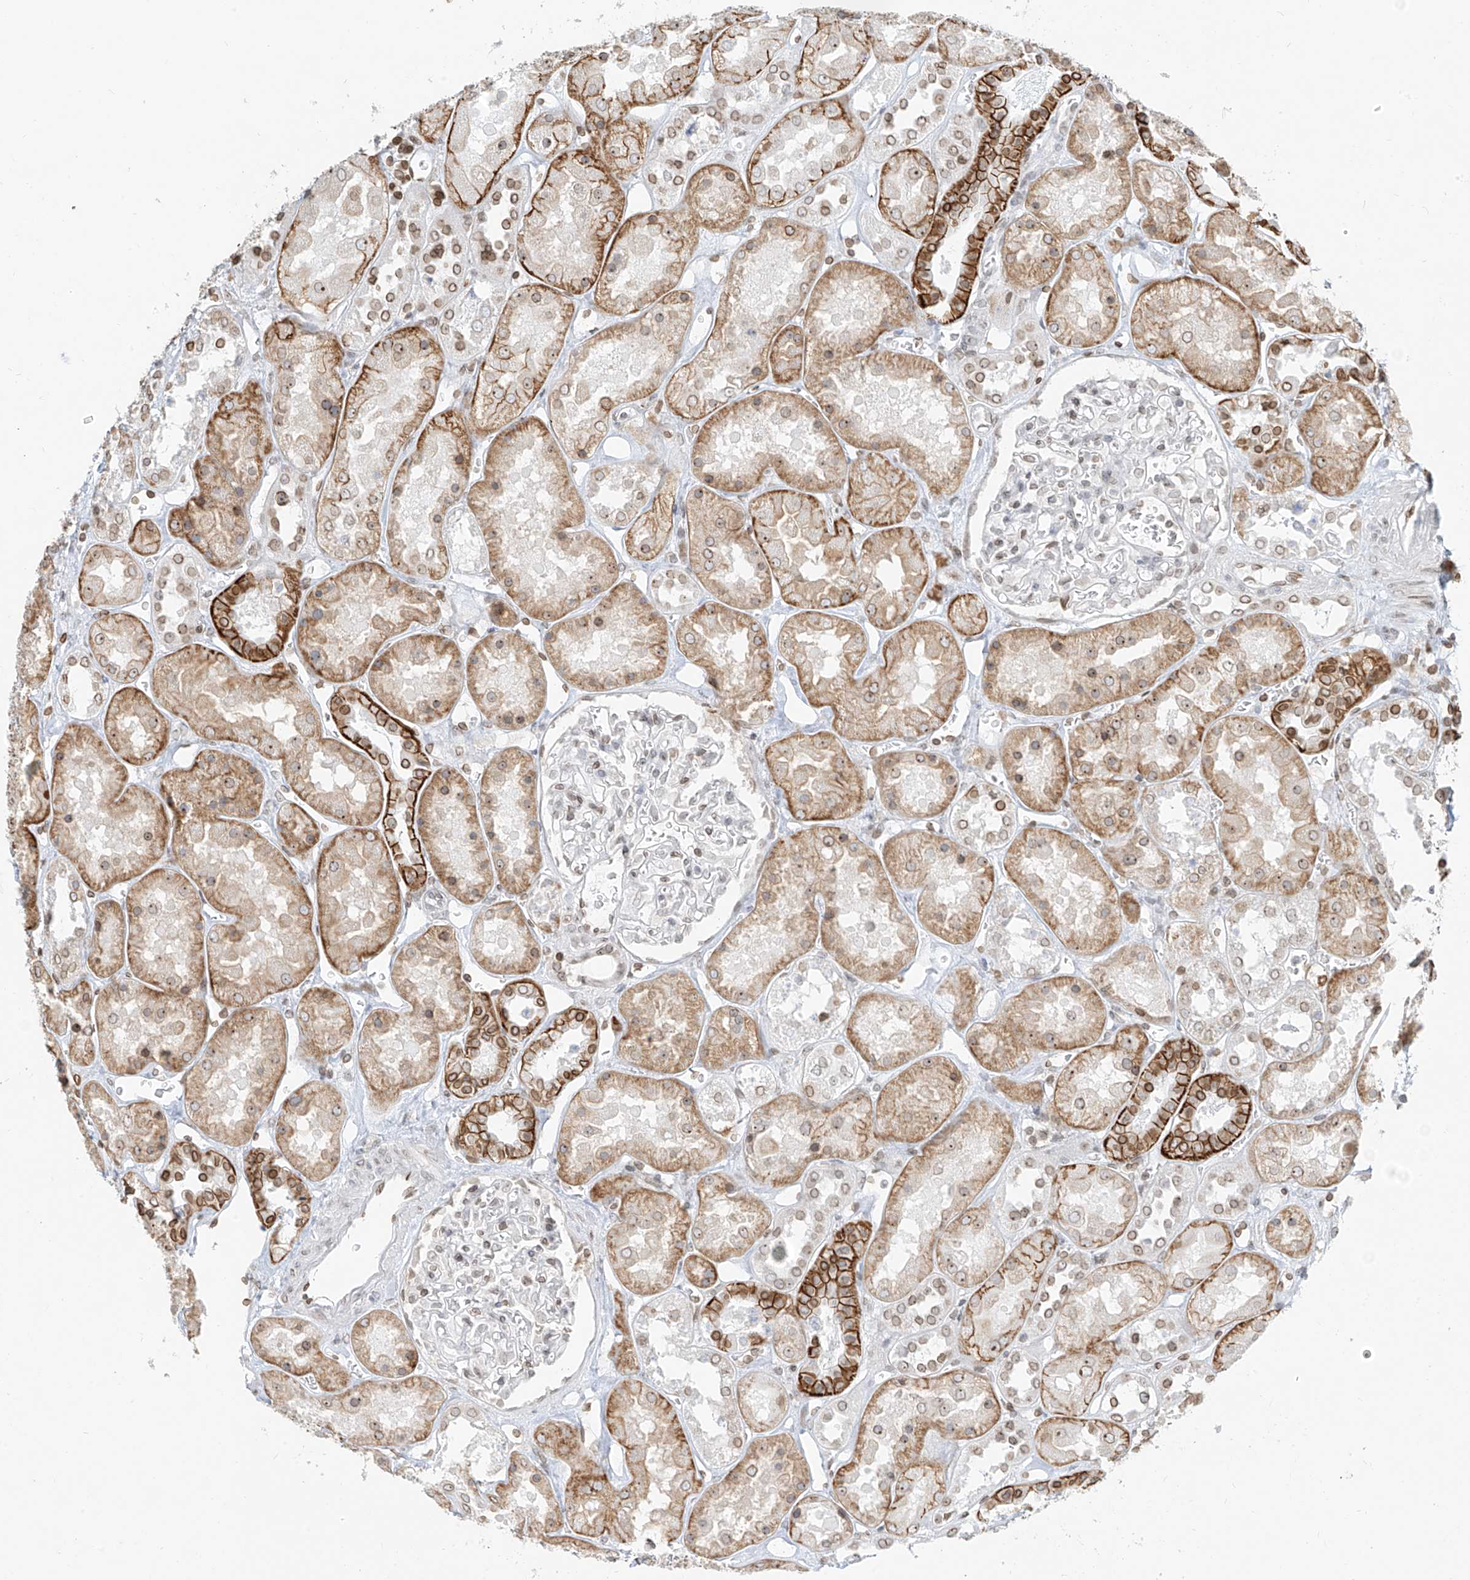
{"staining": {"intensity": "weak", "quantity": "25%-75%", "location": "nuclear"}, "tissue": "kidney", "cell_type": "Cells in glomeruli", "image_type": "normal", "snomed": [{"axis": "morphology", "description": "Normal tissue, NOS"}, {"axis": "topography", "description": "Kidney"}], "caption": "Protein expression by immunohistochemistry (IHC) displays weak nuclear positivity in approximately 25%-75% of cells in glomeruli in normal kidney.", "gene": "SAMD15", "patient": {"sex": "male", "age": 70}}